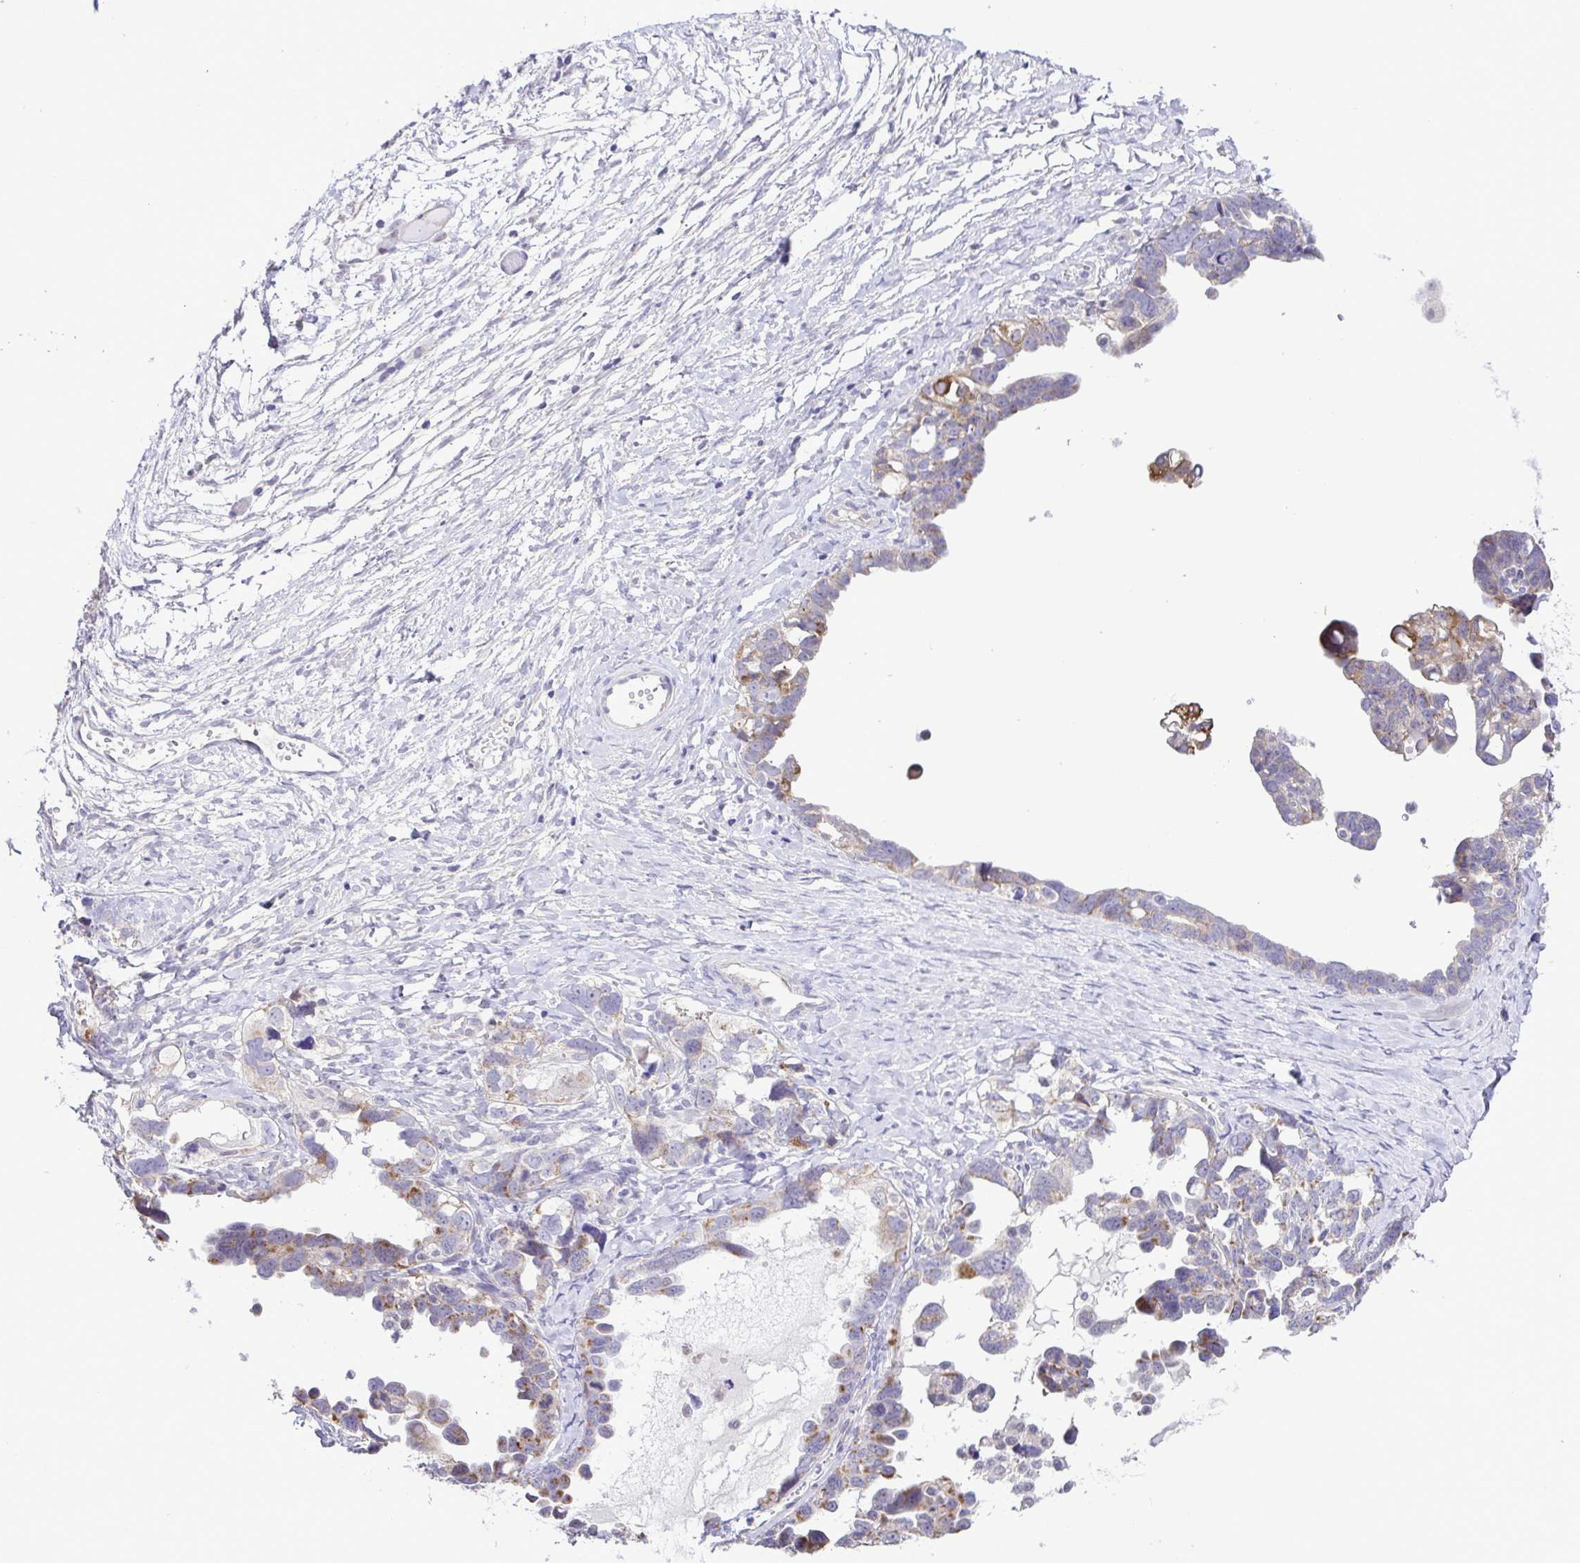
{"staining": {"intensity": "moderate", "quantity": "<25%", "location": "cytoplasmic/membranous"}, "tissue": "ovarian cancer", "cell_type": "Tumor cells", "image_type": "cancer", "snomed": [{"axis": "morphology", "description": "Cystadenocarcinoma, serous, NOS"}, {"axis": "topography", "description": "Ovary"}], "caption": "Ovarian serous cystadenocarcinoma tissue exhibits moderate cytoplasmic/membranous positivity in about <25% of tumor cells, visualized by immunohistochemistry.", "gene": "DCLK2", "patient": {"sex": "female", "age": 69}}